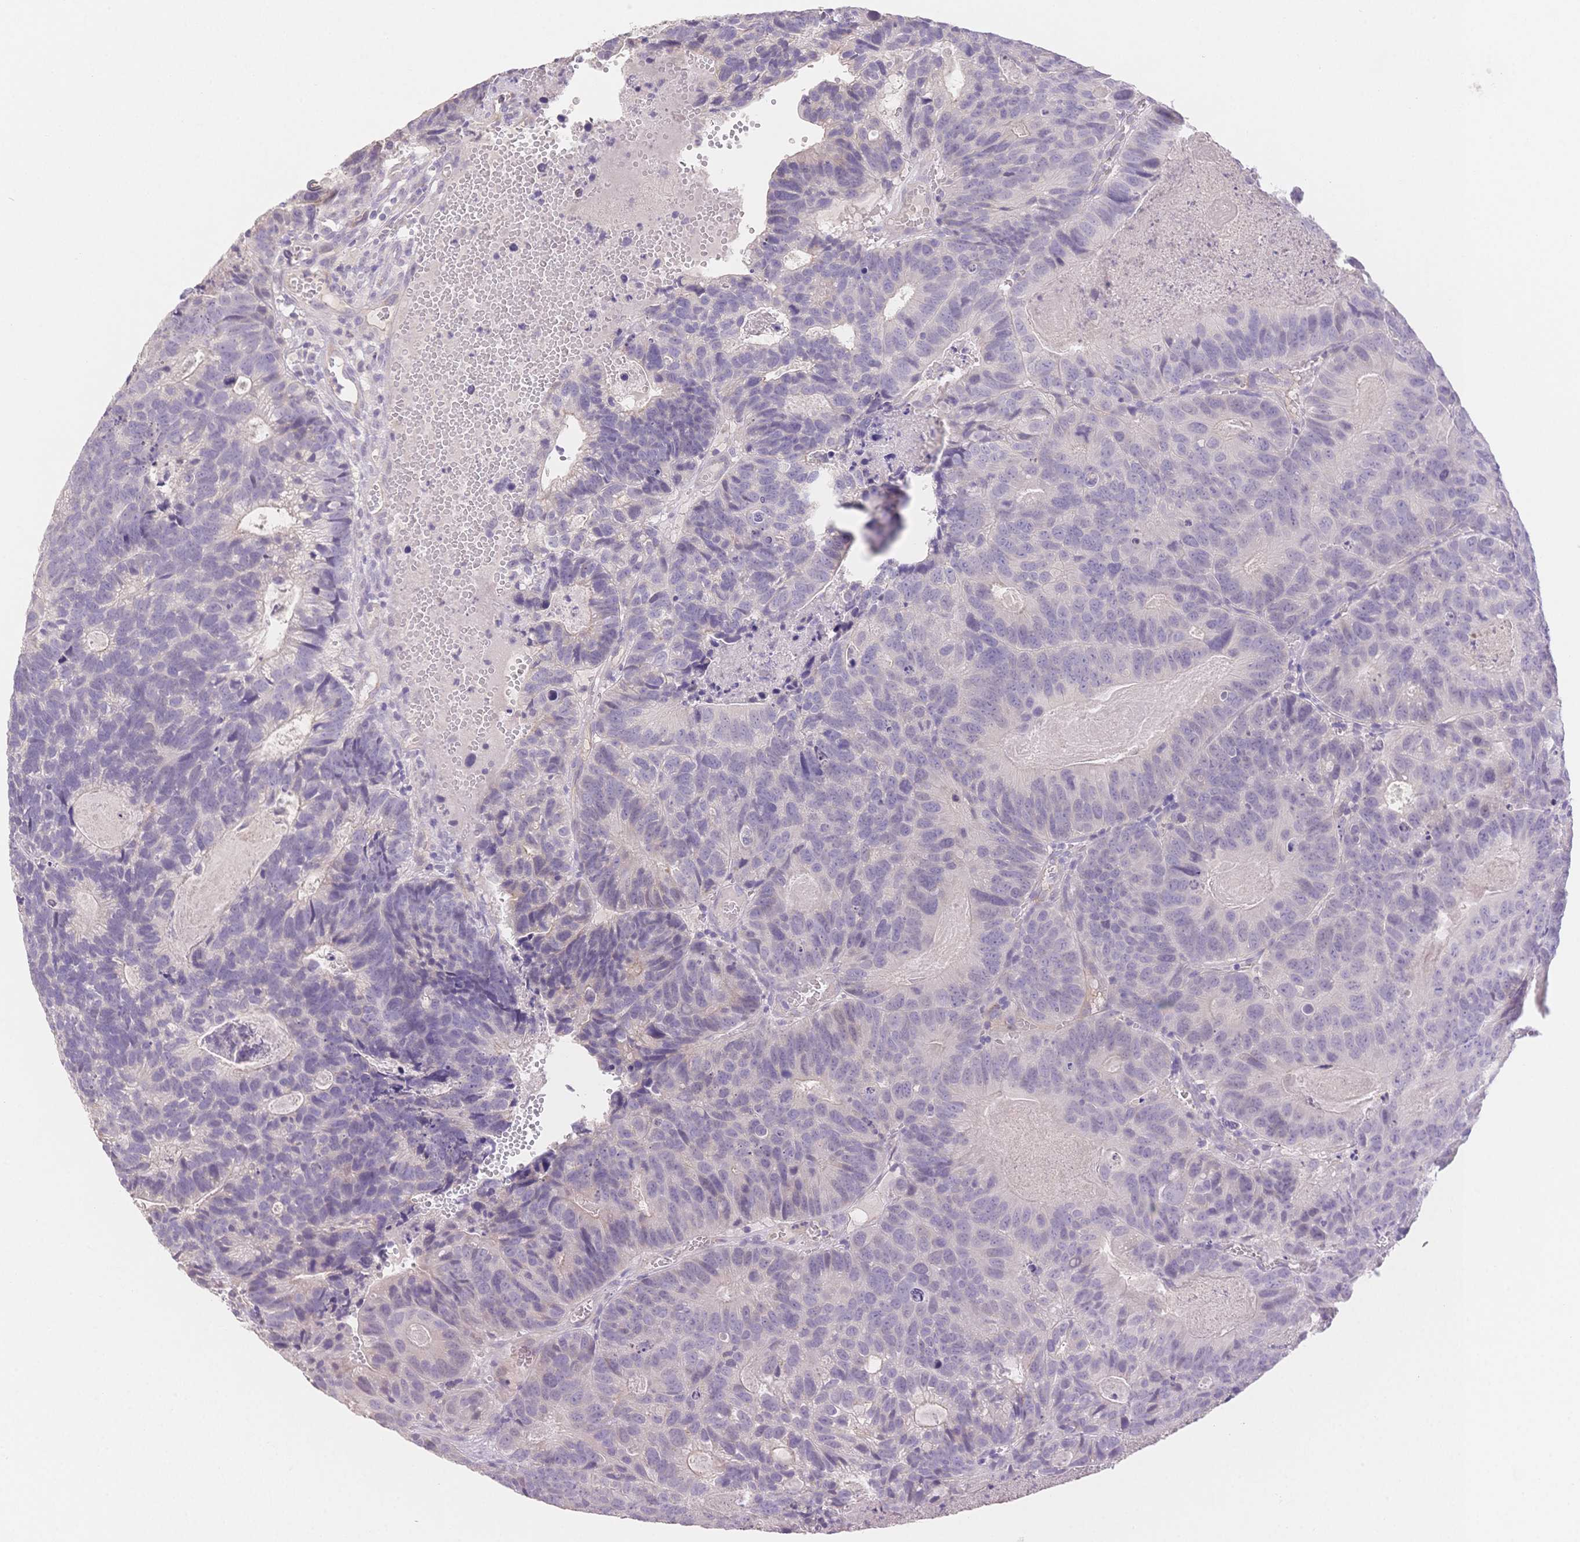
{"staining": {"intensity": "negative", "quantity": "none", "location": "none"}, "tissue": "head and neck cancer", "cell_type": "Tumor cells", "image_type": "cancer", "snomed": [{"axis": "morphology", "description": "Adenocarcinoma, NOS"}, {"axis": "topography", "description": "Head-Neck"}], "caption": "This is a image of IHC staining of adenocarcinoma (head and neck), which shows no staining in tumor cells. (DAB IHC visualized using brightfield microscopy, high magnification).", "gene": "SUV39H2", "patient": {"sex": "male", "age": 62}}